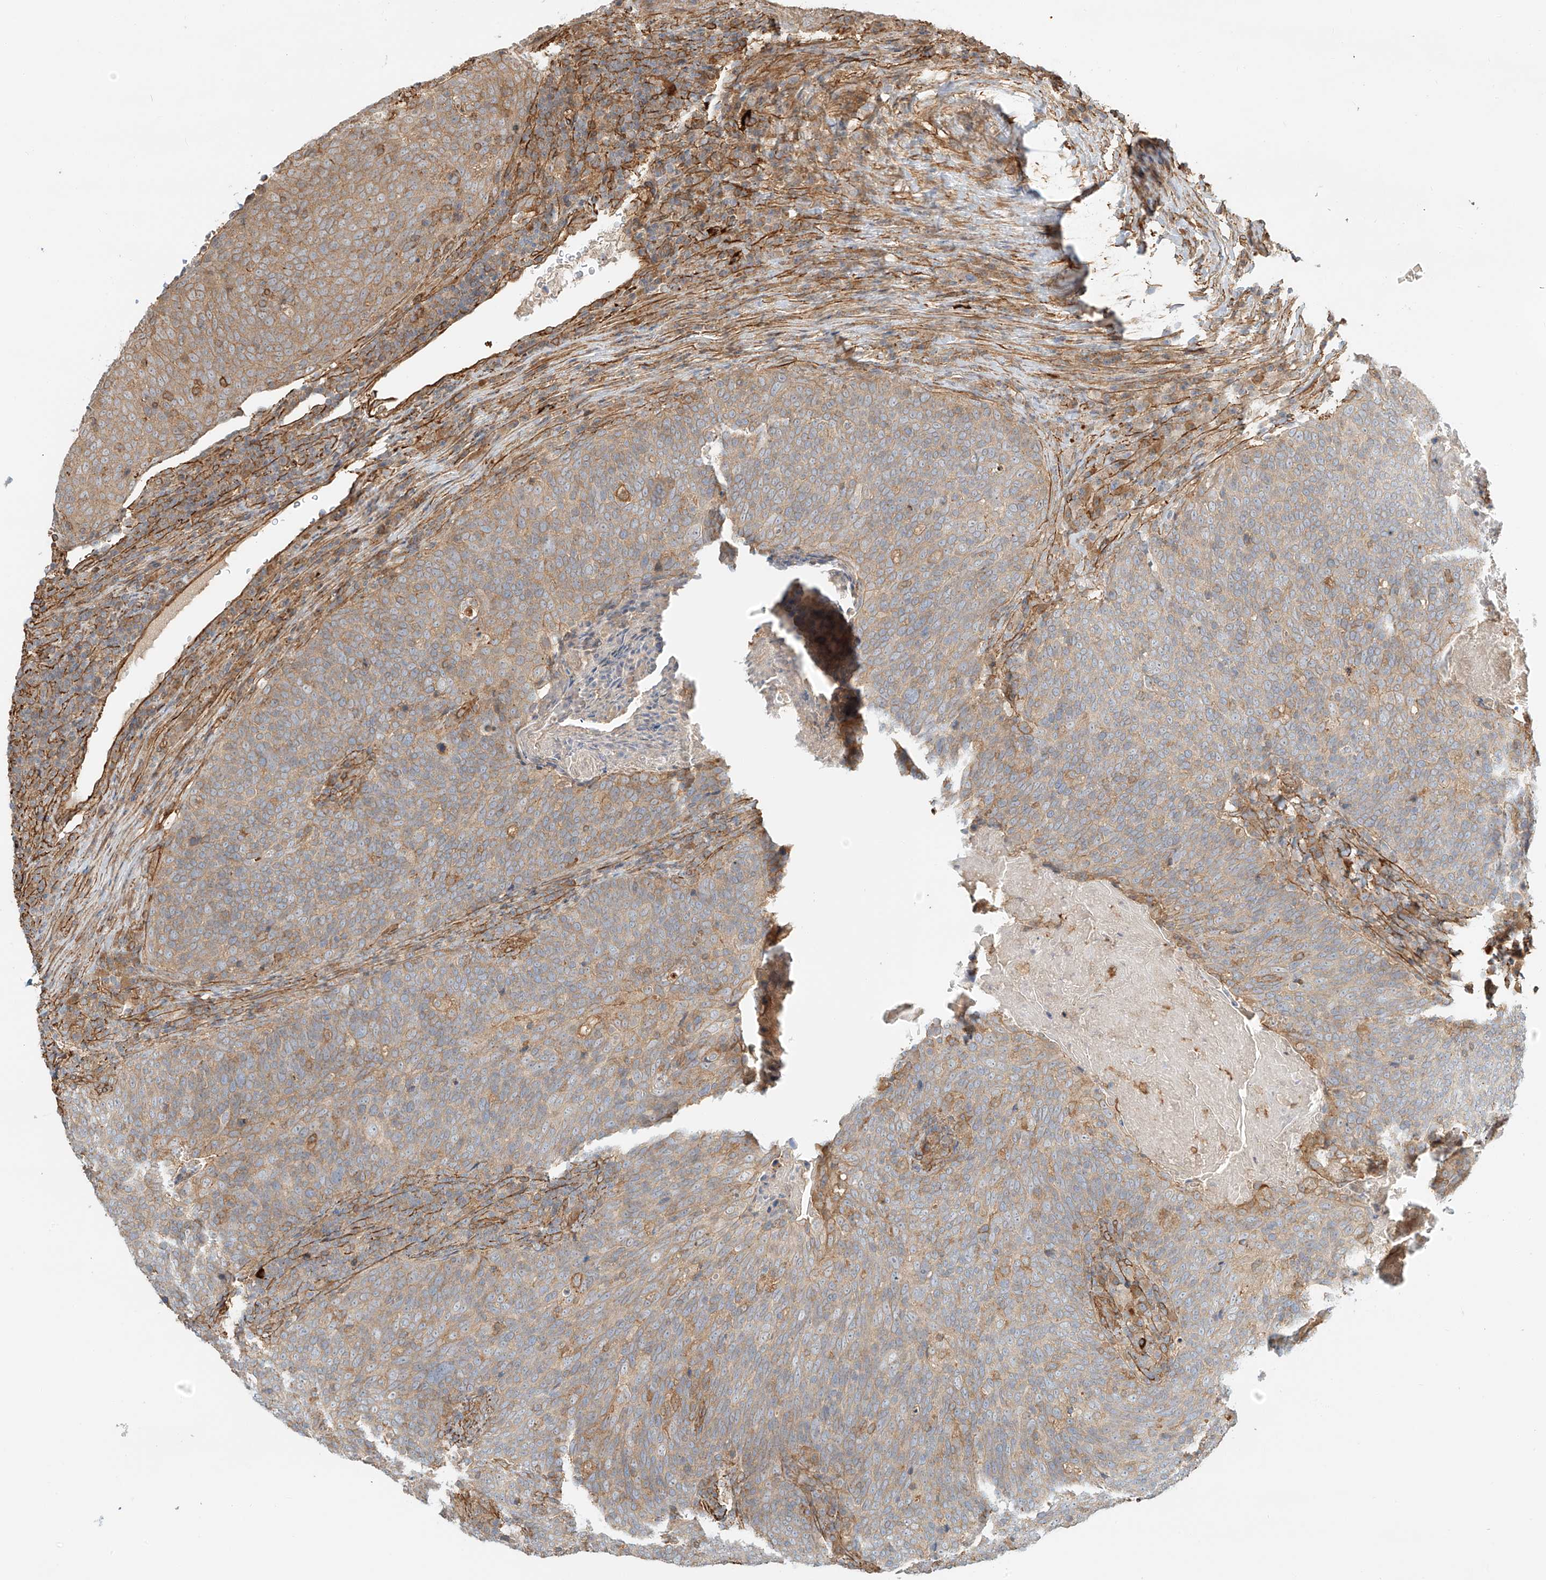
{"staining": {"intensity": "moderate", "quantity": "25%-75%", "location": "cytoplasmic/membranous"}, "tissue": "head and neck cancer", "cell_type": "Tumor cells", "image_type": "cancer", "snomed": [{"axis": "morphology", "description": "Squamous cell carcinoma, NOS"}, {"axis": "morphology", "description": "Squamous cell carcinoma, metastatic, NOS"}, {"axis": "topography", "description": "Lymph node"}, {"axis": "topography", "description": "Head-Neck"}], "caption": "Immunohistochemistry (IHC) photomicrograph of neoplastic tissue: metastatic squamous cell carcinoma (head and neck) stained using immunohistochemistry (IHC) shows medium levels of moderate protein expression localized specifically in the cytoplasmic/membranous of tumor cells, appearing as a cytoplasmic/membranous brown color.", "gene": "CSMD3", "patient": {"sex": "male", "age": 62}}